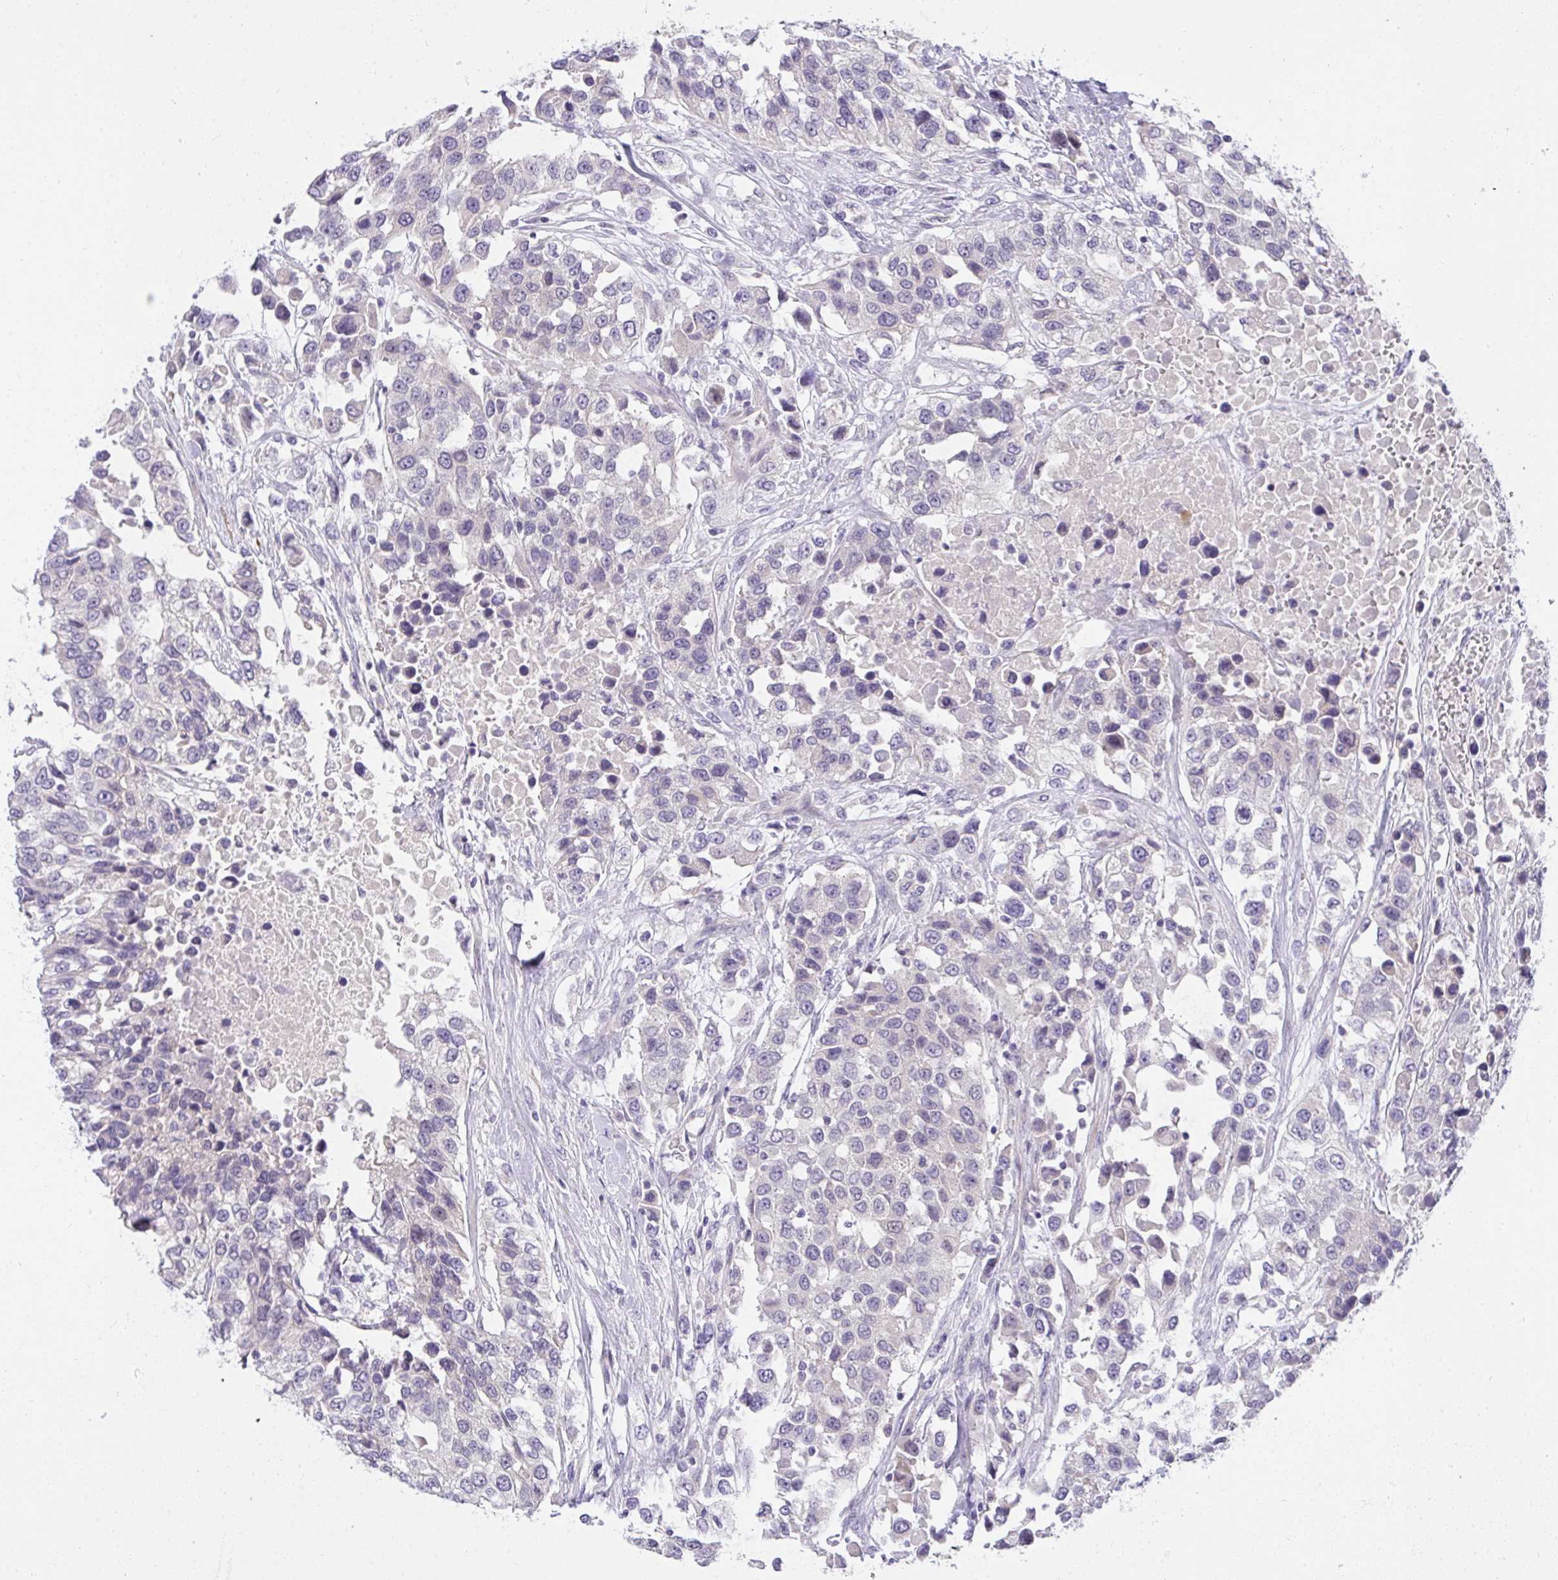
{"staining": {"intensity": "negative", "quantity": "none", "location": "none"}, "tissue": "urothelial cancer", "cell_type": "Tumor cells", "image_type": "cancer", "snomed": [{"axis": "morphology", "description": "Urothelial carcinoma, High grade"}, {"axis": "topography", "description": "Urinary bladder"}], "caption": "Protein analysis of urothelial cancer demonstrates no significant positivity in tumor cells.", "gene": "C19orf54", "patient": {"sex": "female", "age": 80}}